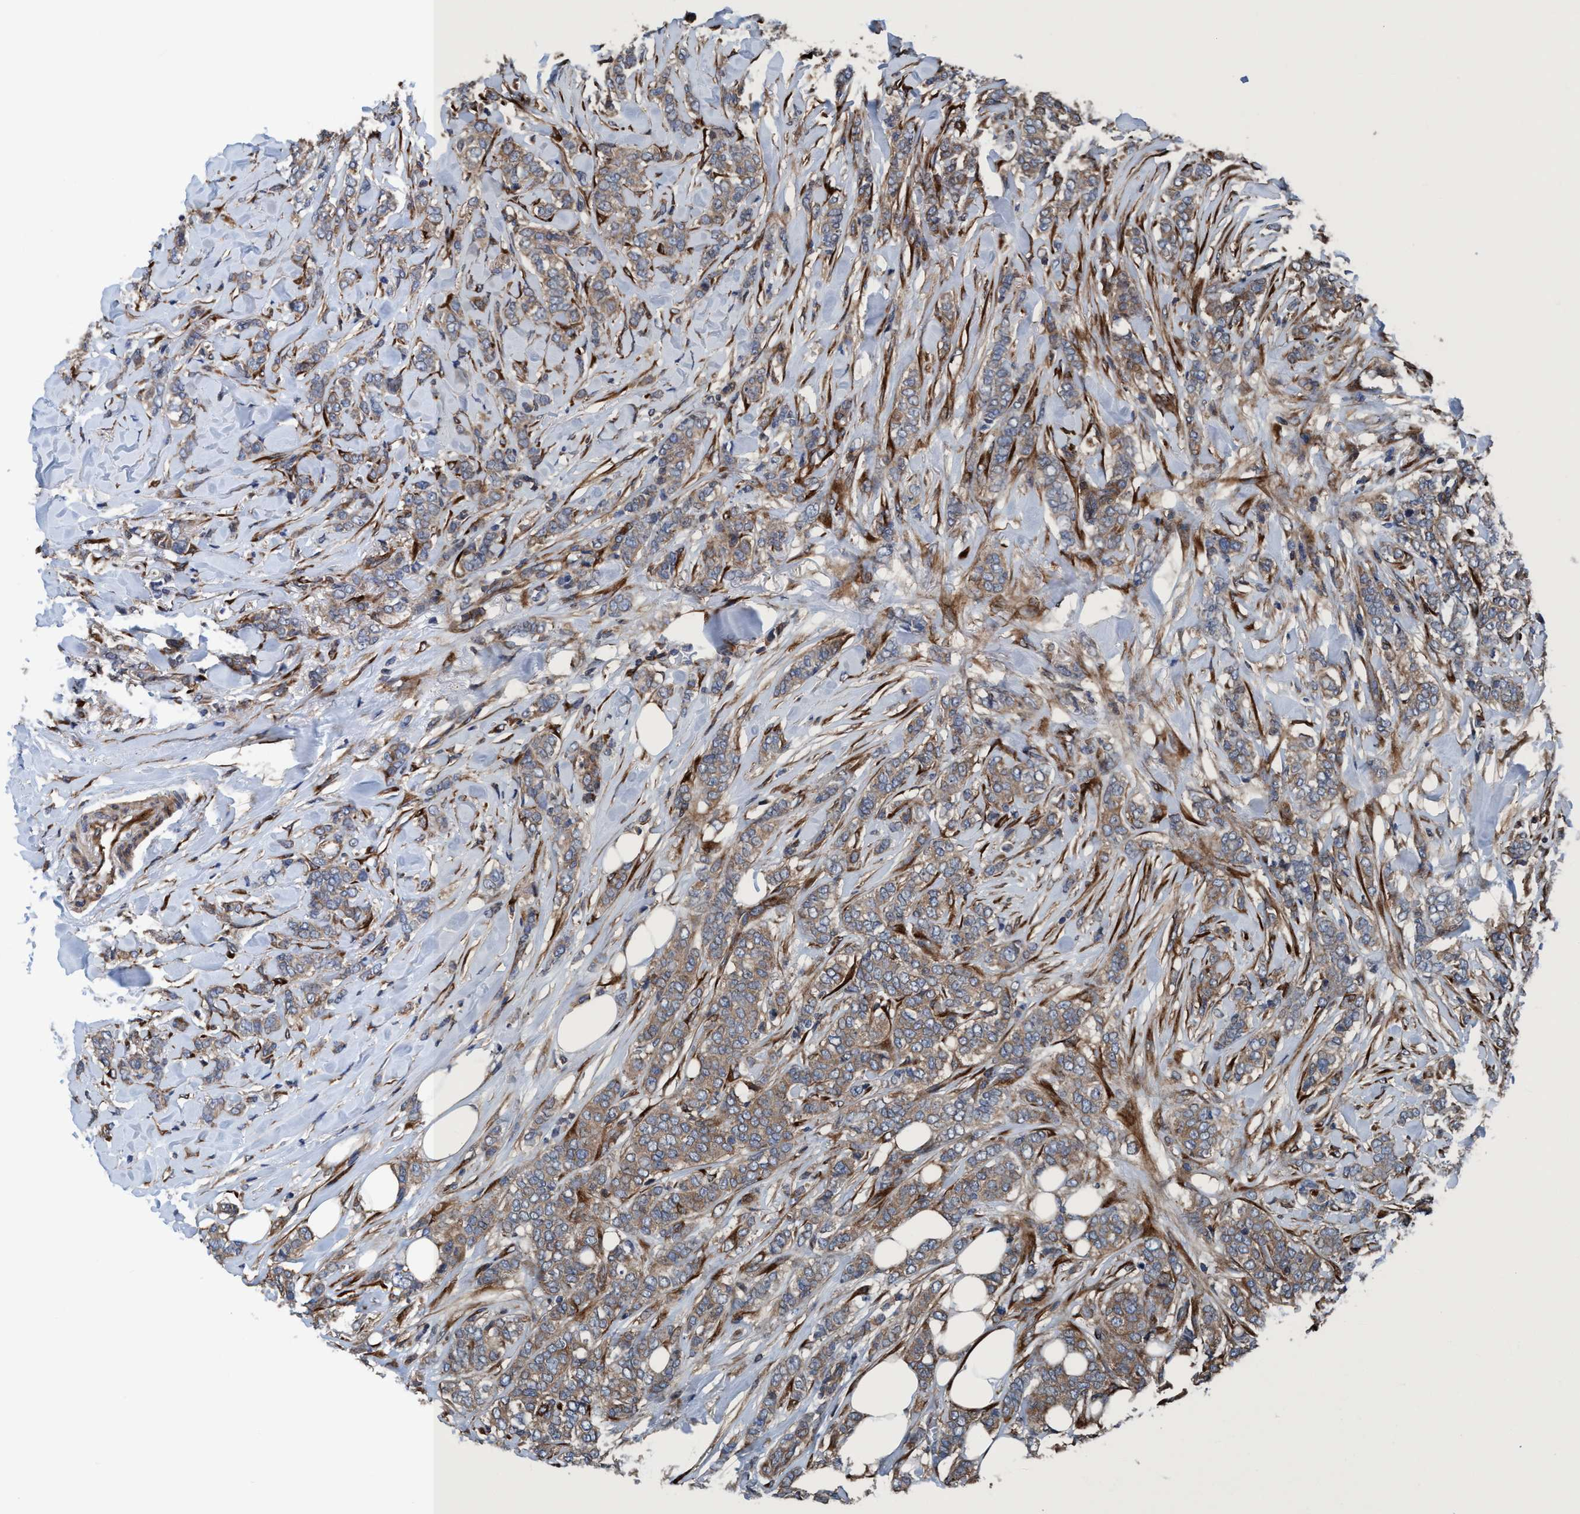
{"staining": {"intensity": "weak", "quantity": ">75%", "location": "cytoplasmic/membranous"}, "tissue": "breast cancer", "cell_type": "Tumor cells", "image_type": "cancer", "snomed": [{"axis": "morphology", "description": "Lobular carcinoma"}, {"axis": "topography", "description": "Skin"}, {"axis": "topography", "description": "Breast"}], "caption": "Tumor cells reveal low levels of weak cytoplasmic/membranous positivity in about >75% of cells in breast cancer. (DAB = brown stain, brightfield microscopy at high magnification).", "gene": "NMT1", "patient": {"sex": "female", "age": 46}}